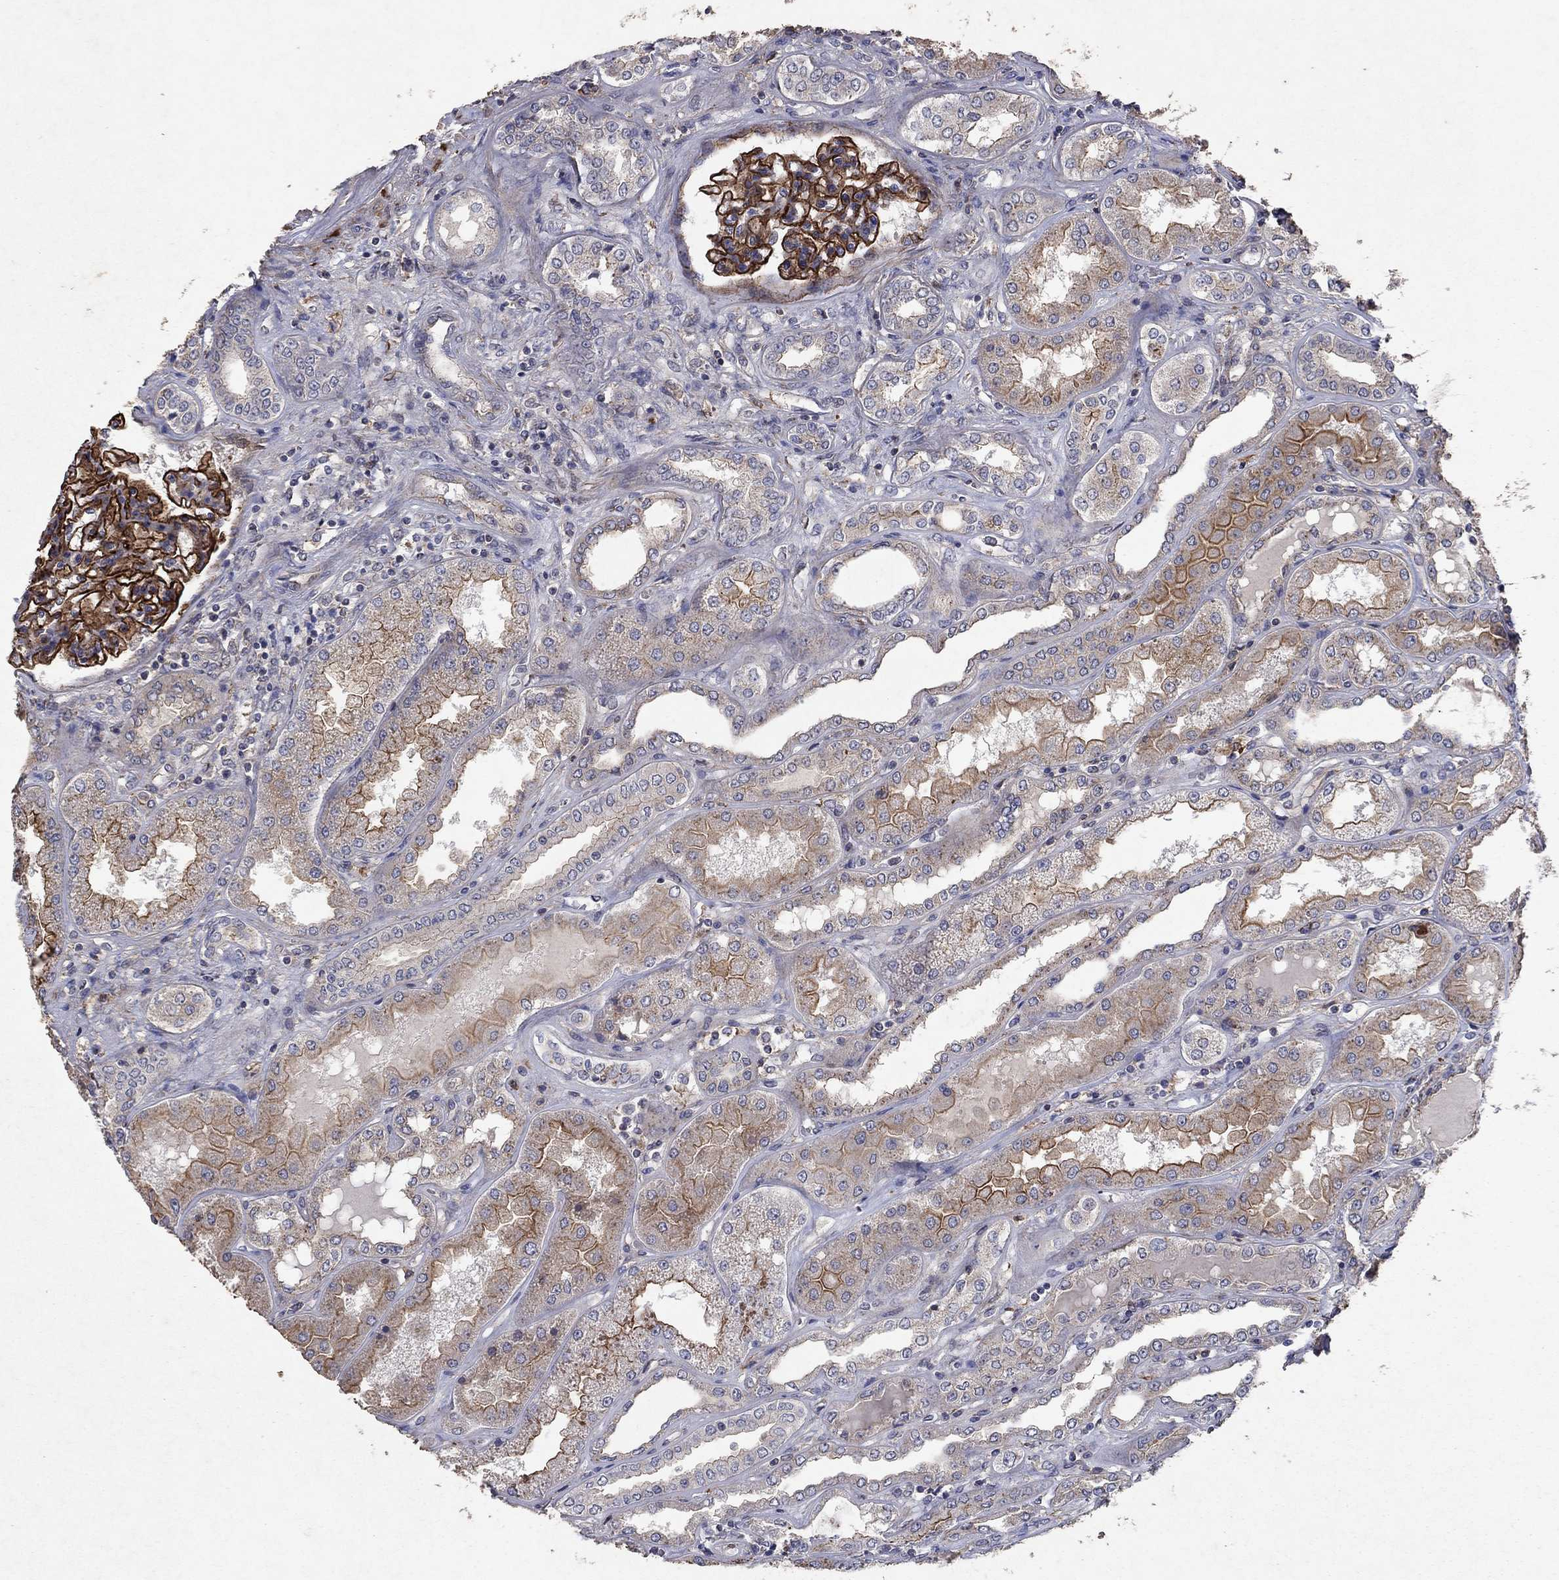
{"staining": {"intensity": "strong", "quantity": ">75%", "location": "cytoplasmic/membranous"}, "tissue": "kidney", "cell_type": "Cells in glomeruli", "image_type": "normal", "snomed": [{"axis": "morphology", "description": "Normal tissue, NOS"}, {"axis": "topography", "description": "Kidney"}], "caption": "A high amount of strong cytoplasmic/membranous expression is seen in approximately >75% of cells in glomeruli in unremarkable kidney.", "gene": "FRG1", "patient": {"sex": "female", "age": 56}}